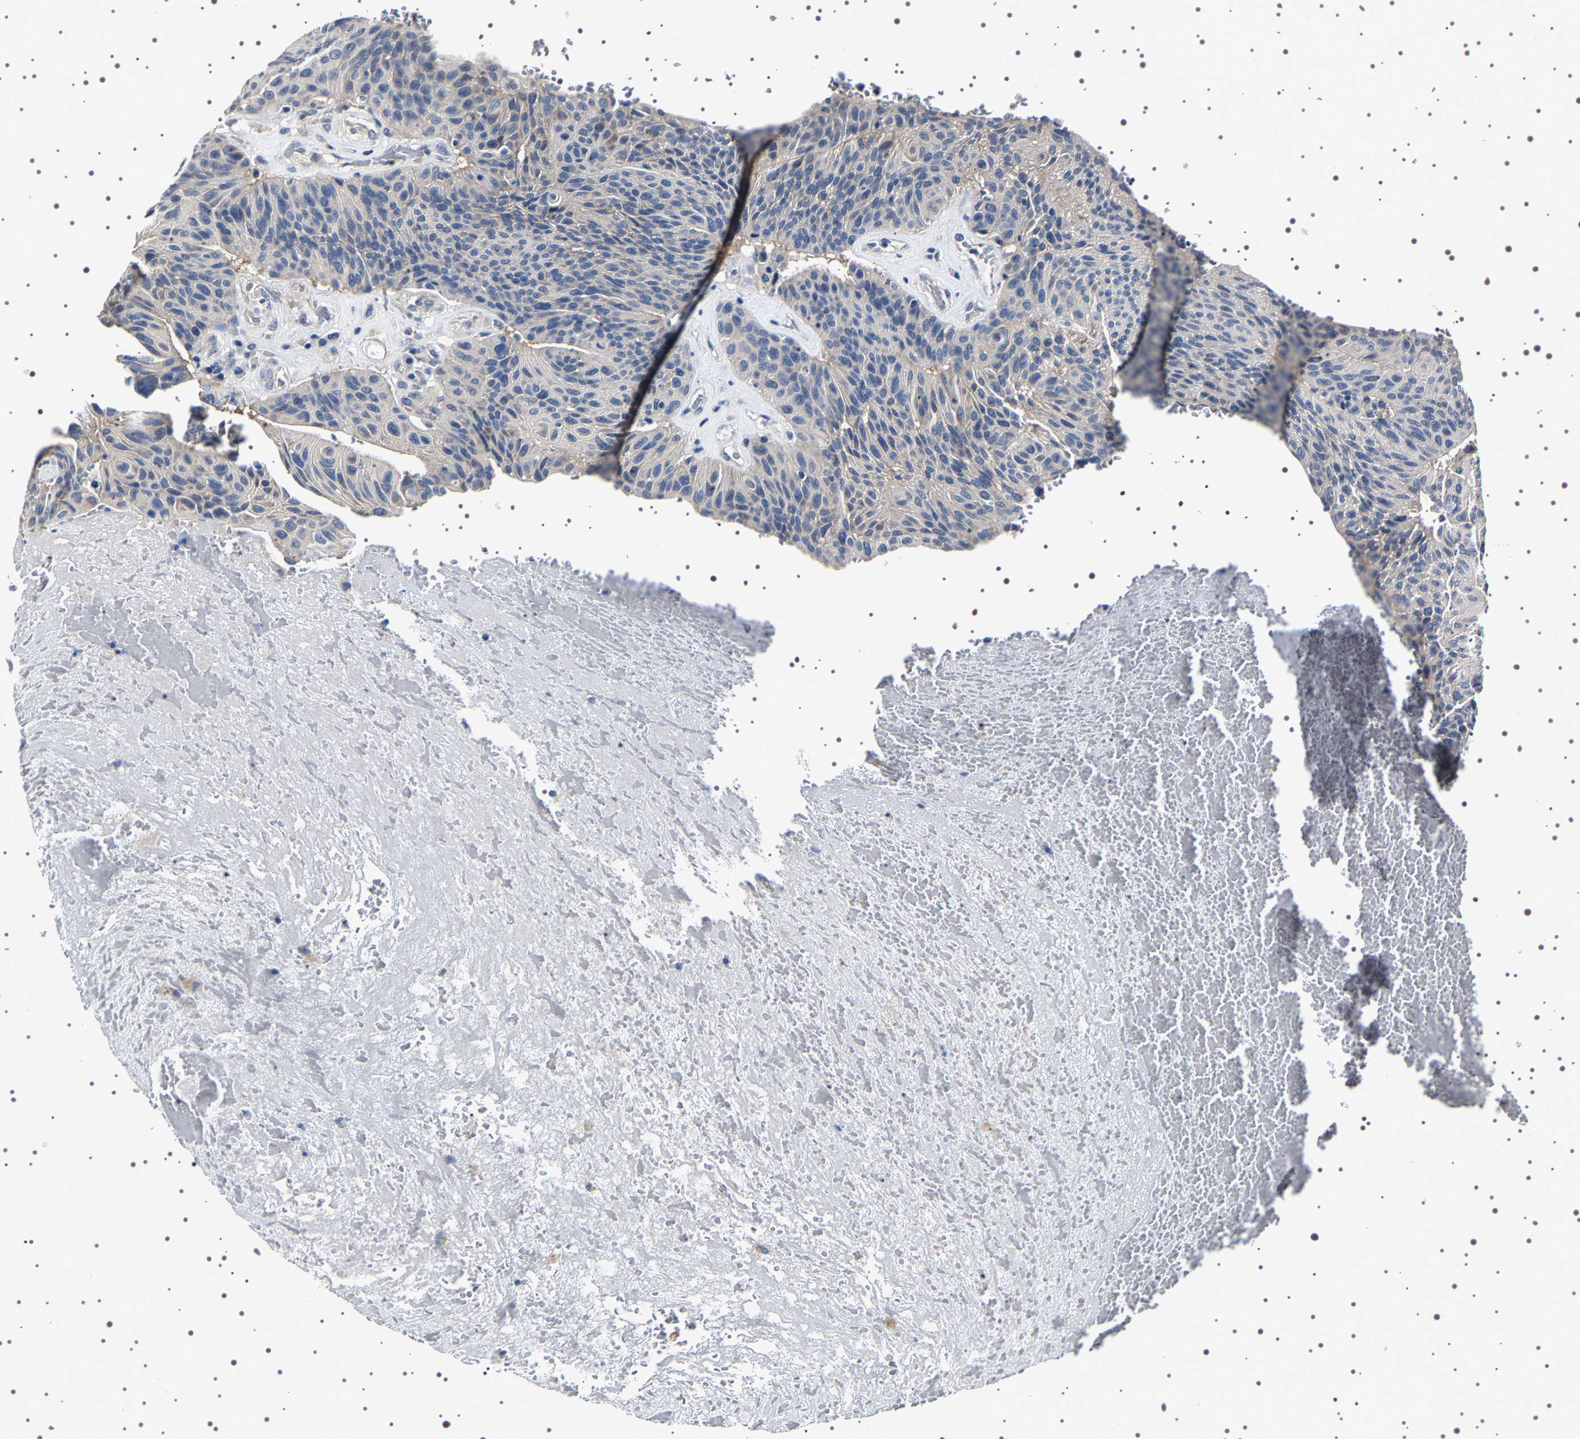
{"staining": {"intensity": "negative", "quantity": "none", "location": "none"}, "tissue": "urothelial cancer", "cell_type": "Tumor cells", "image_type": "cancer", "snomed": [{"axis": "morphology", "description": "Urothelial carcinoma, High grade"}, {"axis": "topography", "description": "Urinary bladder"}], "caption": "Immunohistochemistry image of urothelial carcinoma (high-grade) stained for a protein (brown), which demonstrates no staining in tumor cells.", "gene": "TARBP1", "patient": {"sex": "male", "age": 66}}